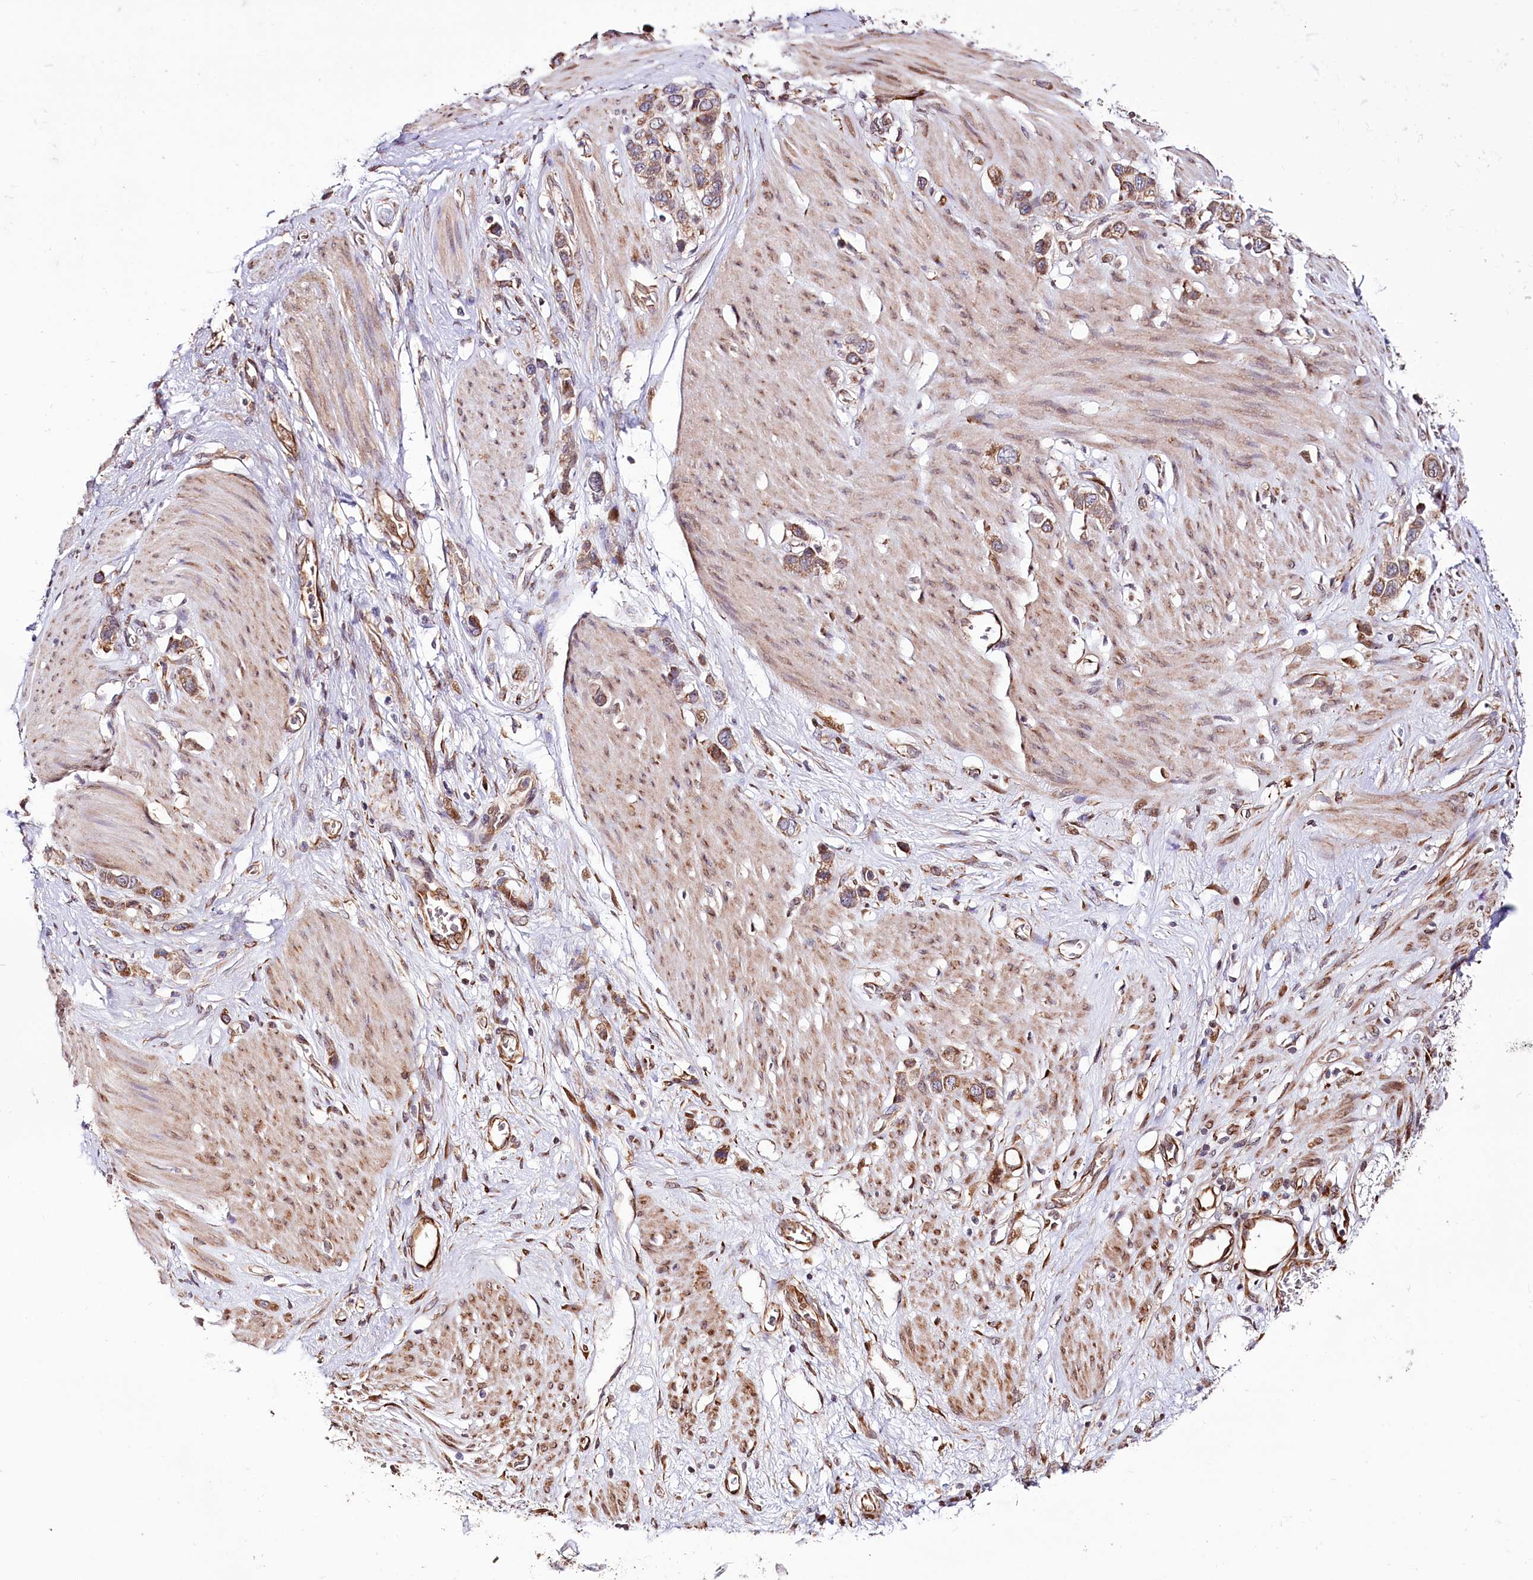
{"staining": {"intensity": "weak", "quantity": ">75%", "location": "cytoplasmic/membranous"}, "tissue": "stomach cancer", "cell_type": "Tumor cells", "image_type": "cancer", "snomed": [{"axis": "morphology", "description": "Adenocarcinoma, NOS"}, {"axis": "morphology", "description": "Adenocarcinoma, High grade"}, {"axis": "topography", "description": "Stomach, upper"}, {"axis": "topography", "description": "Stomach, lower"}], "caption": "A histopathology image of stomach adenocarcinoma stained for a protein shows weak cytoplasmic/membranous brown staining in tumor cells.", "gene": "CUTC", "patient": {"sex": "female", "age": 65}}